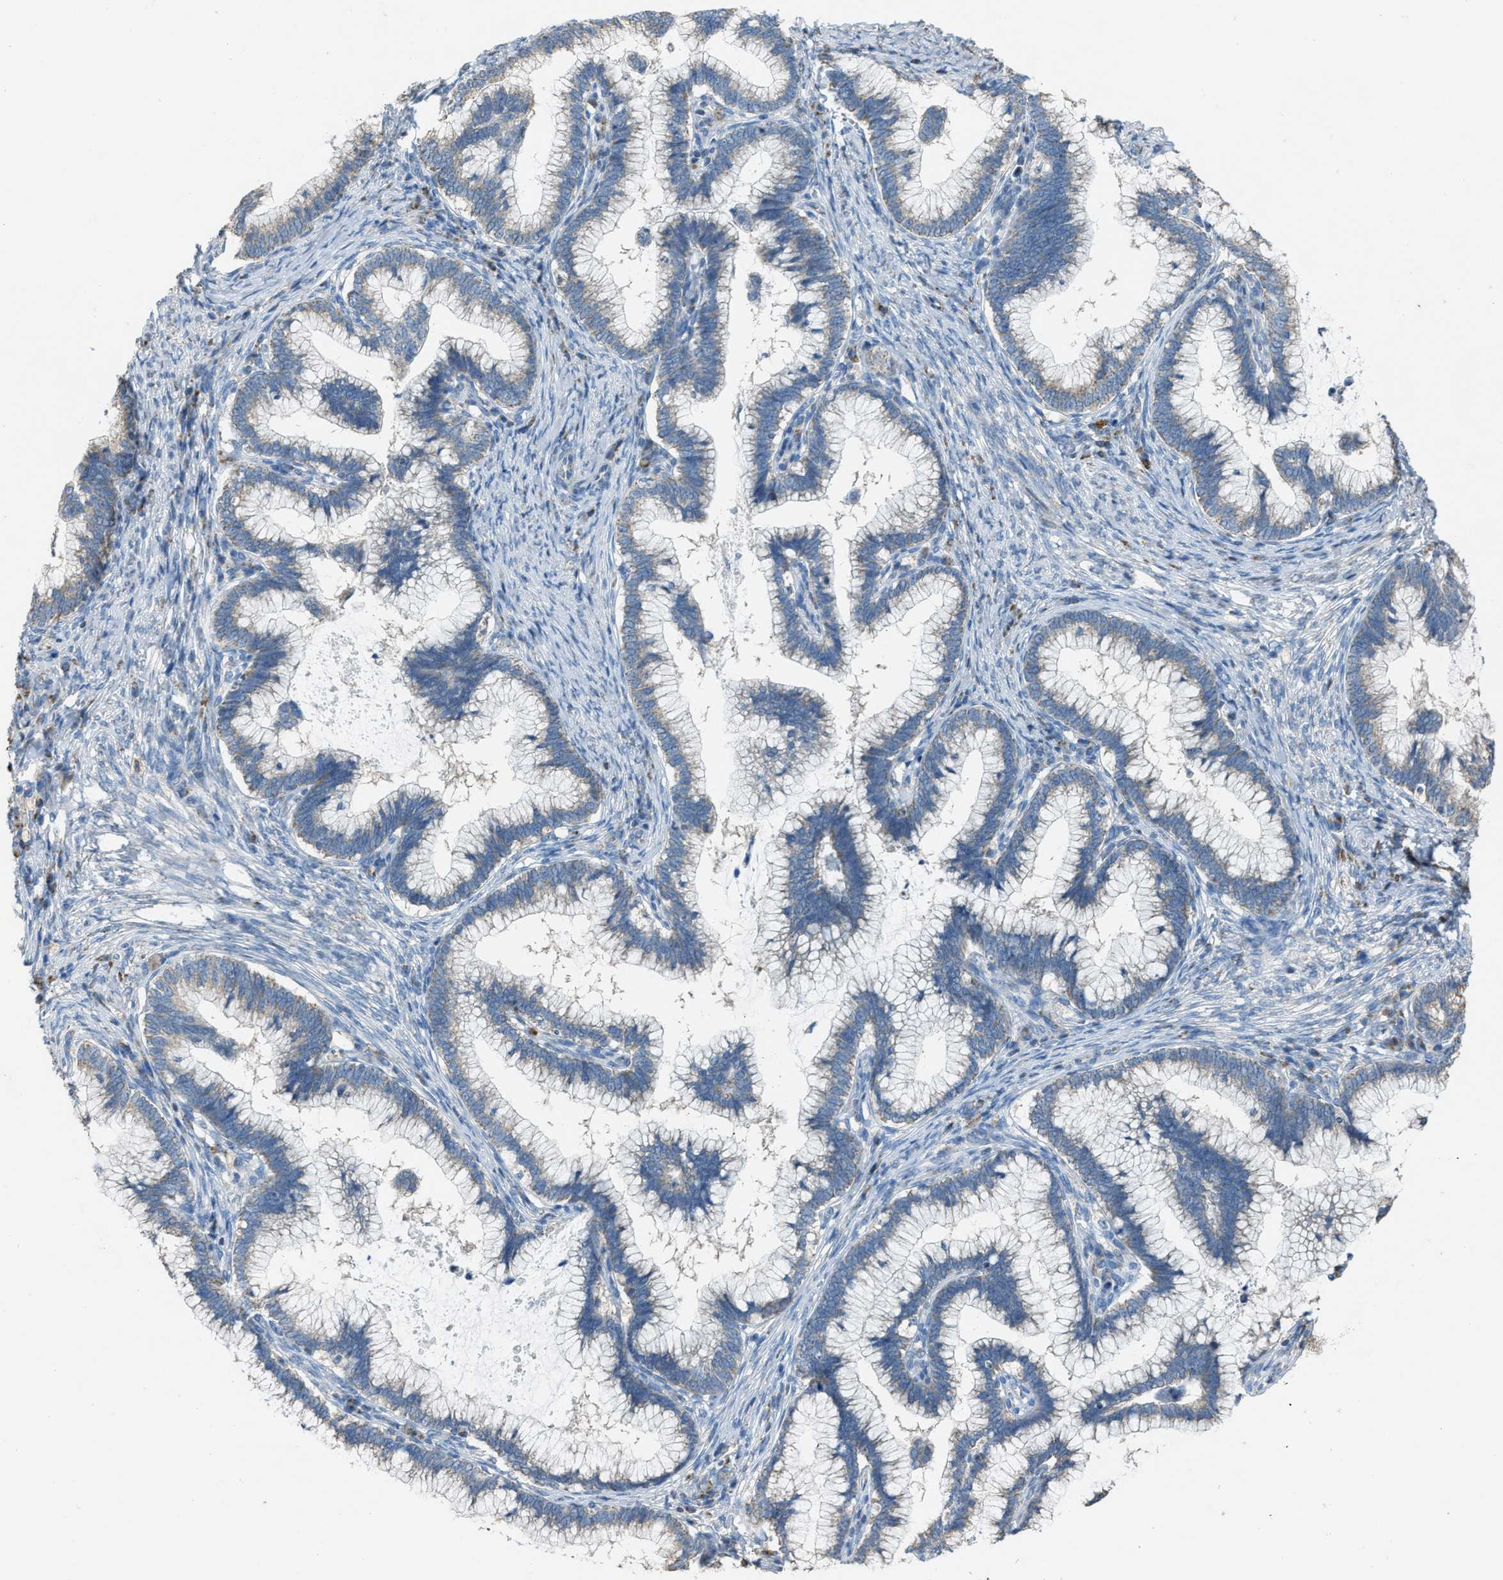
{"staining": {"intensity": "weak", "quantity": "<25%", "location": "cytoplasmic/membranous"}, "tissue": "cervical cancer", "cell_type": "Tumor cells", "image_type": "cancer", "snomed": [{"axis": "morphology", "description": "Adenocarcinoma, NOS"}, {"axis": "topography", "description": "Cervix"}], "caption": "The immunohistochemistry micrograph has no significant expression in tumor cells of cervical cancer tissue. (DAB (3,3'-diaminobenzidine) immunohistochemistry (IHC) with hematoxylin counter stain).", "gene": "SLC25A11", "patient": {"sex": "female", "age": 36}}